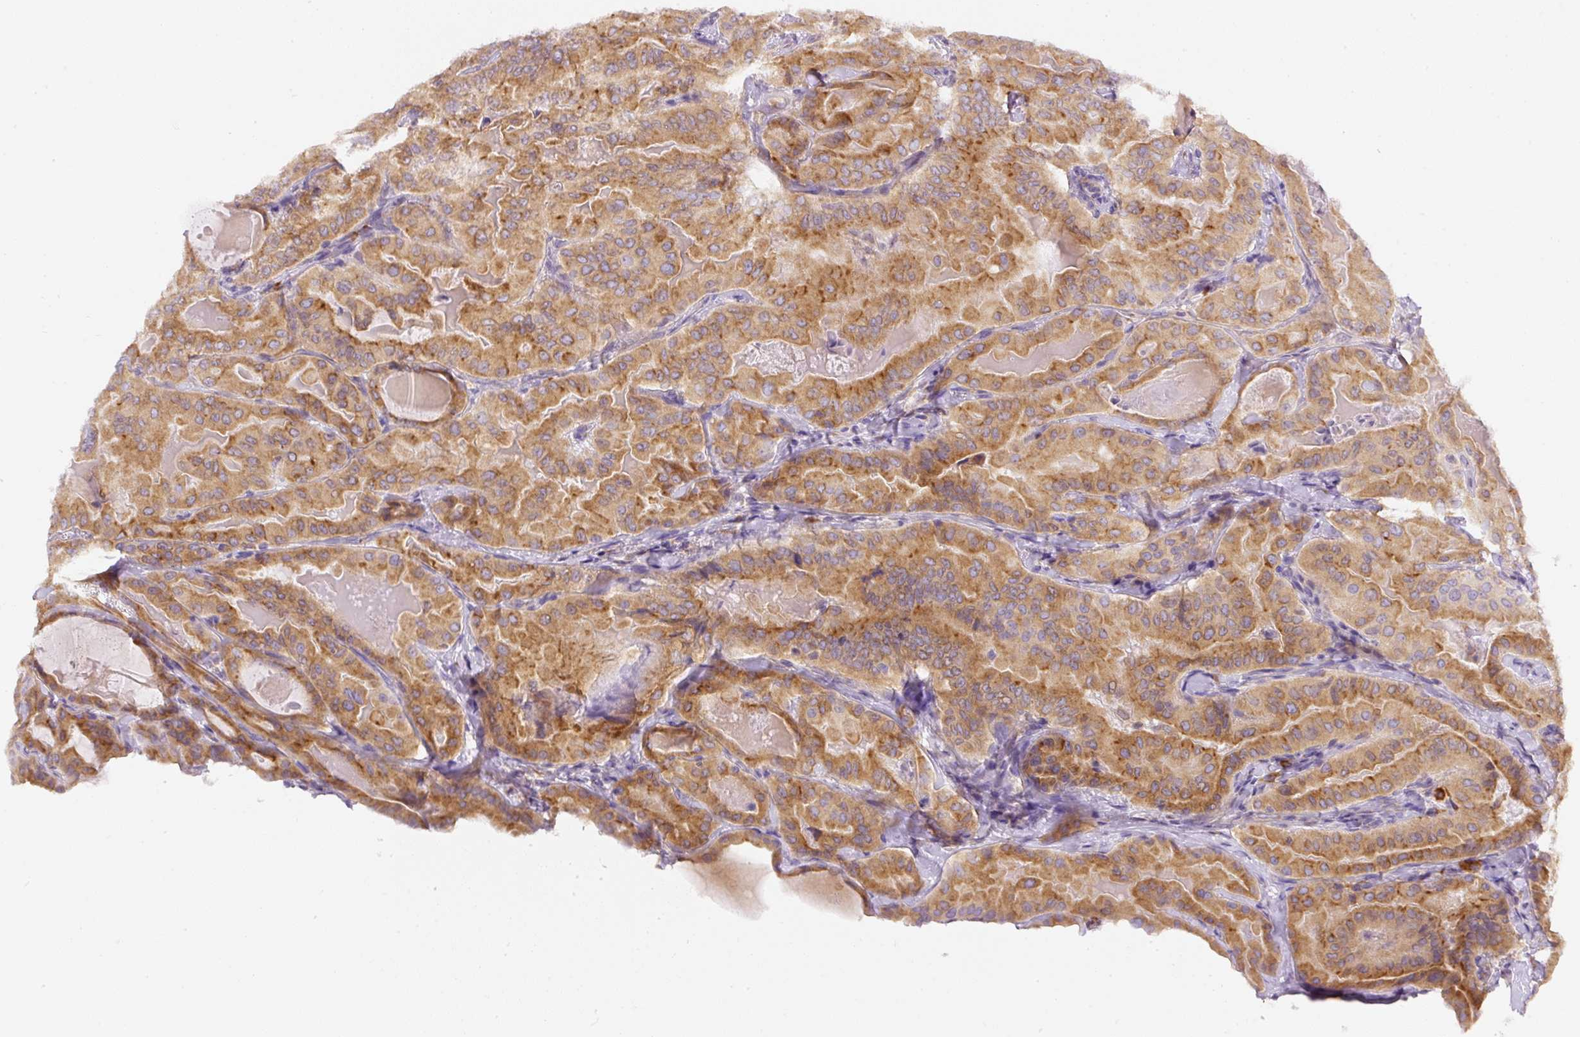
{"staining": {"intensity": "moderate", "quantity": ">75%", "location": "cytoplasmic/membranous"}, "tissue": "thyroid cancer", "cell_type": "Tumor cells", "image_type": "cancer", "snomed": [{"axis": "morphology", "description": "Papillary adenocarcinoma, NOS"}, {"axis": "topography", "description": "Thyroid gland"}], "caption": "Approximately >75% of tumor cells in human thyroid papillary adenocarcinoma exhibit moderate cytoplasmic/membranous protein positivity as visualized by brown immunohistochemical staining.", "gene": "DDOST", "patient": {"sex": "female", "age": 68}}